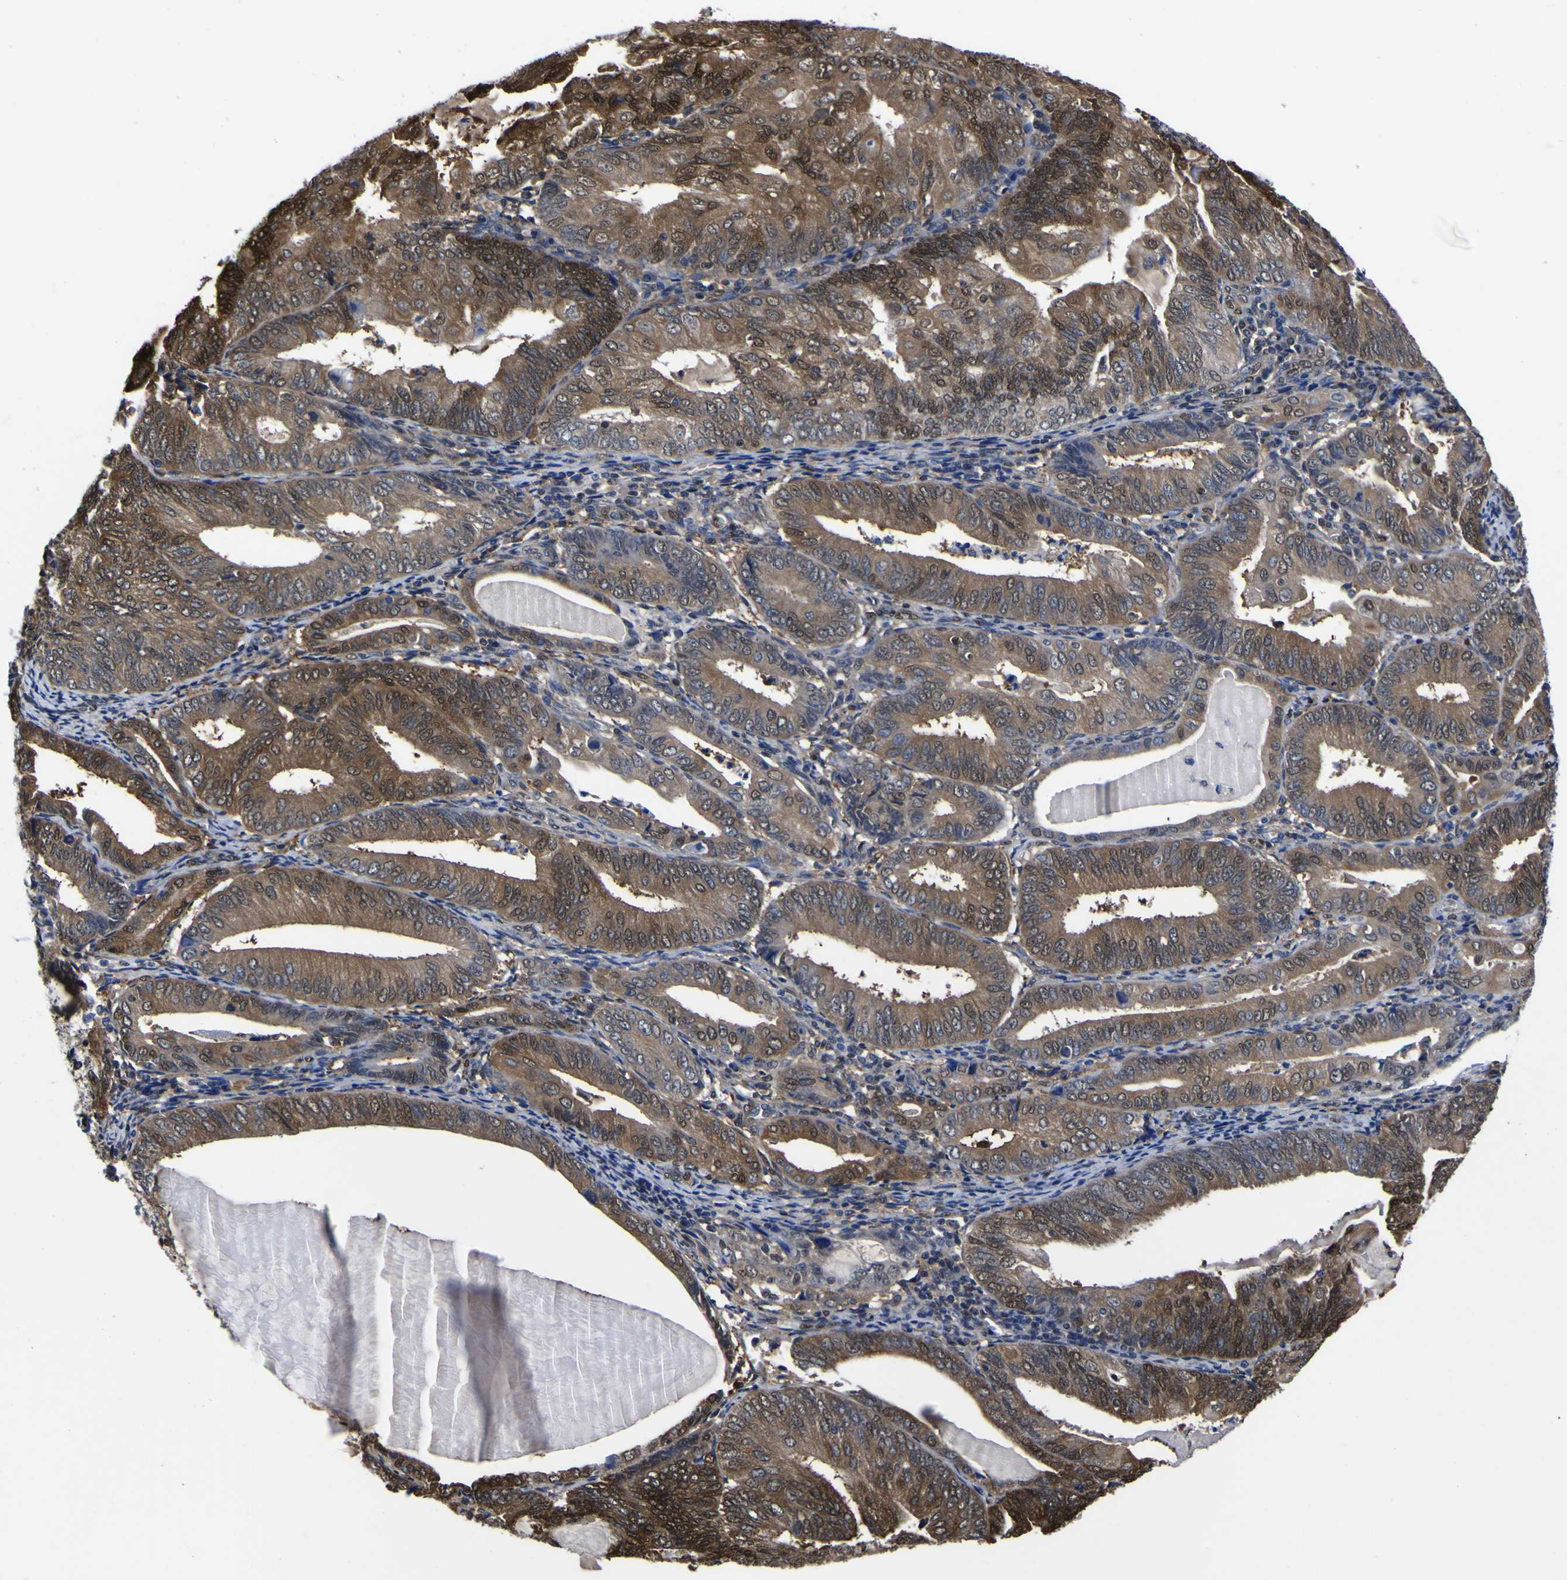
{"staining": {"intensity": "strong", "quantity": "25%-75%", "location": "cytoplasmic/membranous,nuclear"}, "tissue": "endometrial cancer", "cell_type": "Tumor cells", "image_type": "cancer", "snomed": [{"axis": "morphology", "description": "Adenocarcinoma, NOS"}, {"axis": "topography", "description": "Endometrium"}], "caption": "Endometrial adenocarcinoma stained for a protein reveals strong cytoplasmic/membranous and nuclear positivity in tumor cells.", "gene": "FAM110B", "patient": {"sex": "female", "age": 81}}